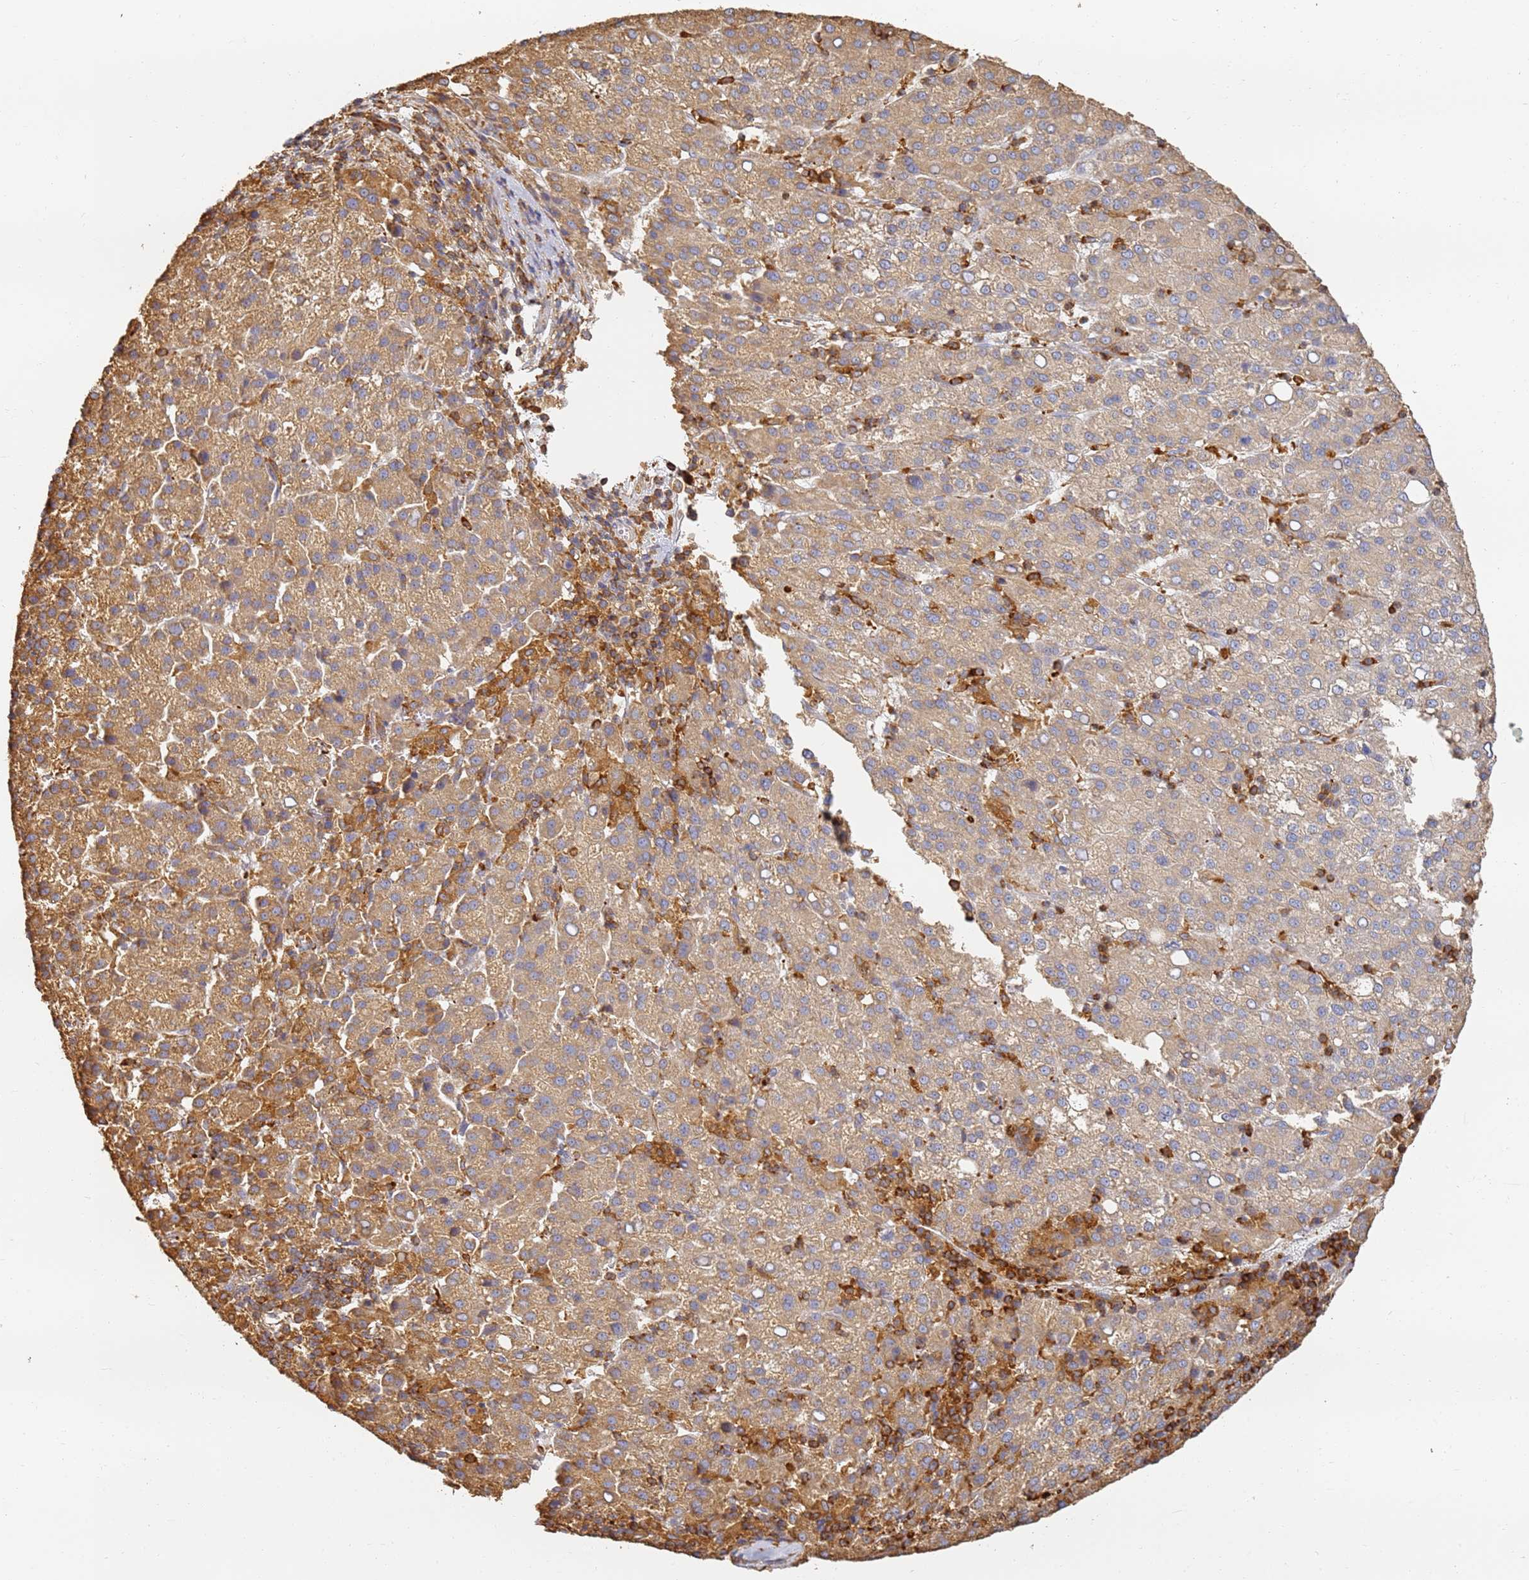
{"staining": {"intensity": "moderate", "quantity": "25%-75%", "location": "cytoplasmic/membranous"}, "tissue": "liver cancer", "cell_type": "Tumor cells", "image_type": "cancer", "snomed": [{"axis": "morphology", "description": "Carcinoma, Hepatocellular, NOS"}, {"axis": "topography", "description": "Liver"}], "caption": "Liver cancer (hepatocellular carcinoma) stained for a protein exhibits moderate cytoplasmic/membranous positivity in tumor cells.", "gene": "BIN2", "patient": {"sex": "female", "age": 58}}